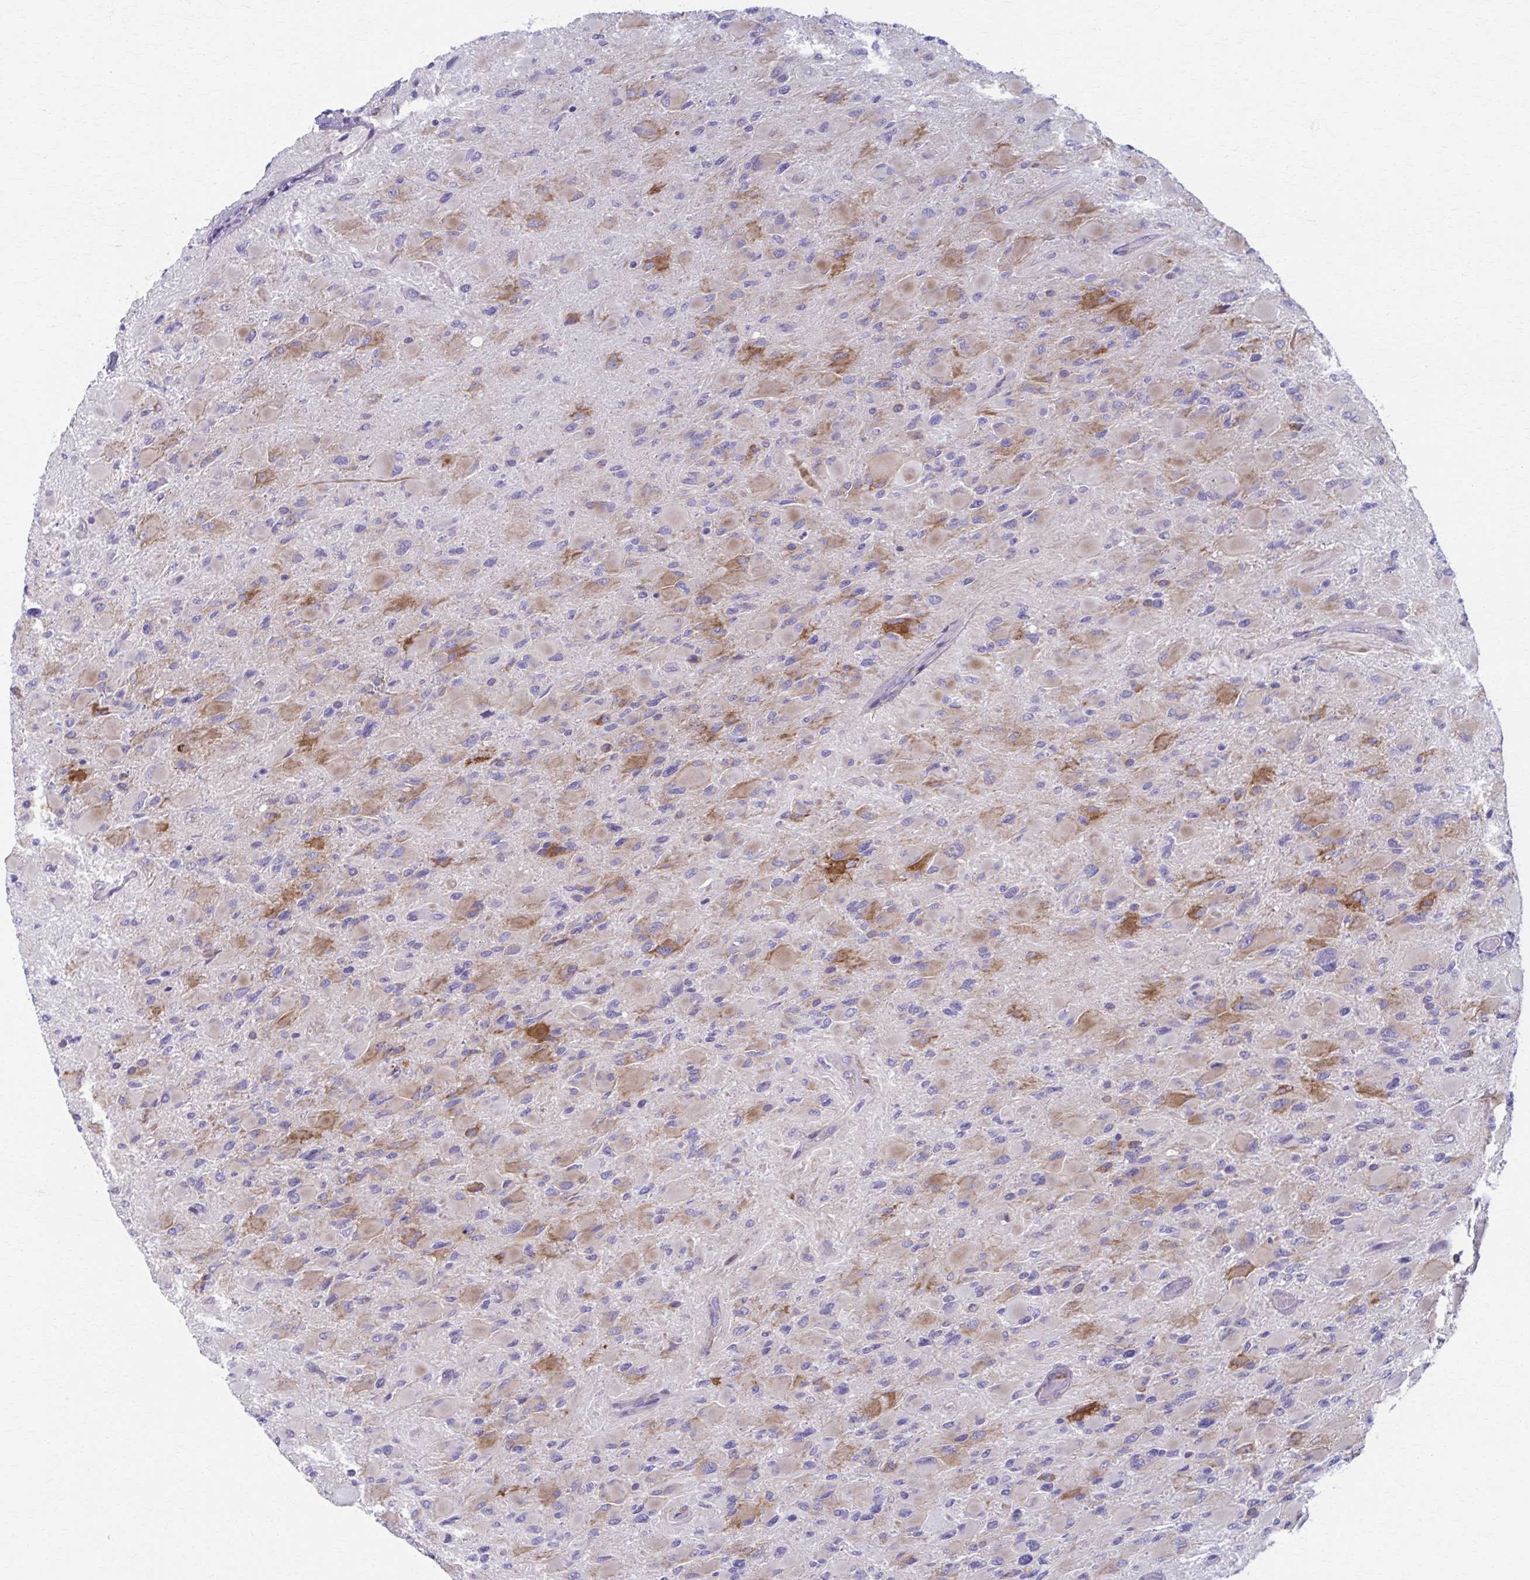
{"staining": {"intensity": "moderate", "quantity": "25%-75%", "location": "cytoplasmic/membranous"}, "tissue": "glioma", "cell_type": "Tumor cells", "image_type": "cancer", "snomed": [{"axis": "morphology", "description": "Glioma, malignant, High grade"}, {"axis": "topography", "description": "Cerebral cortex"}], "caption": "High-power microscopy captured an immunohistochemistry (IHC) micrograph of high-grade glioma (malignant), revealing moderate cytoplasmic/membranous staining in approximately 25%-75% of tumor cells.", "gene": "SPATS2L", "patient": {"sex": "female", "age": 36}}